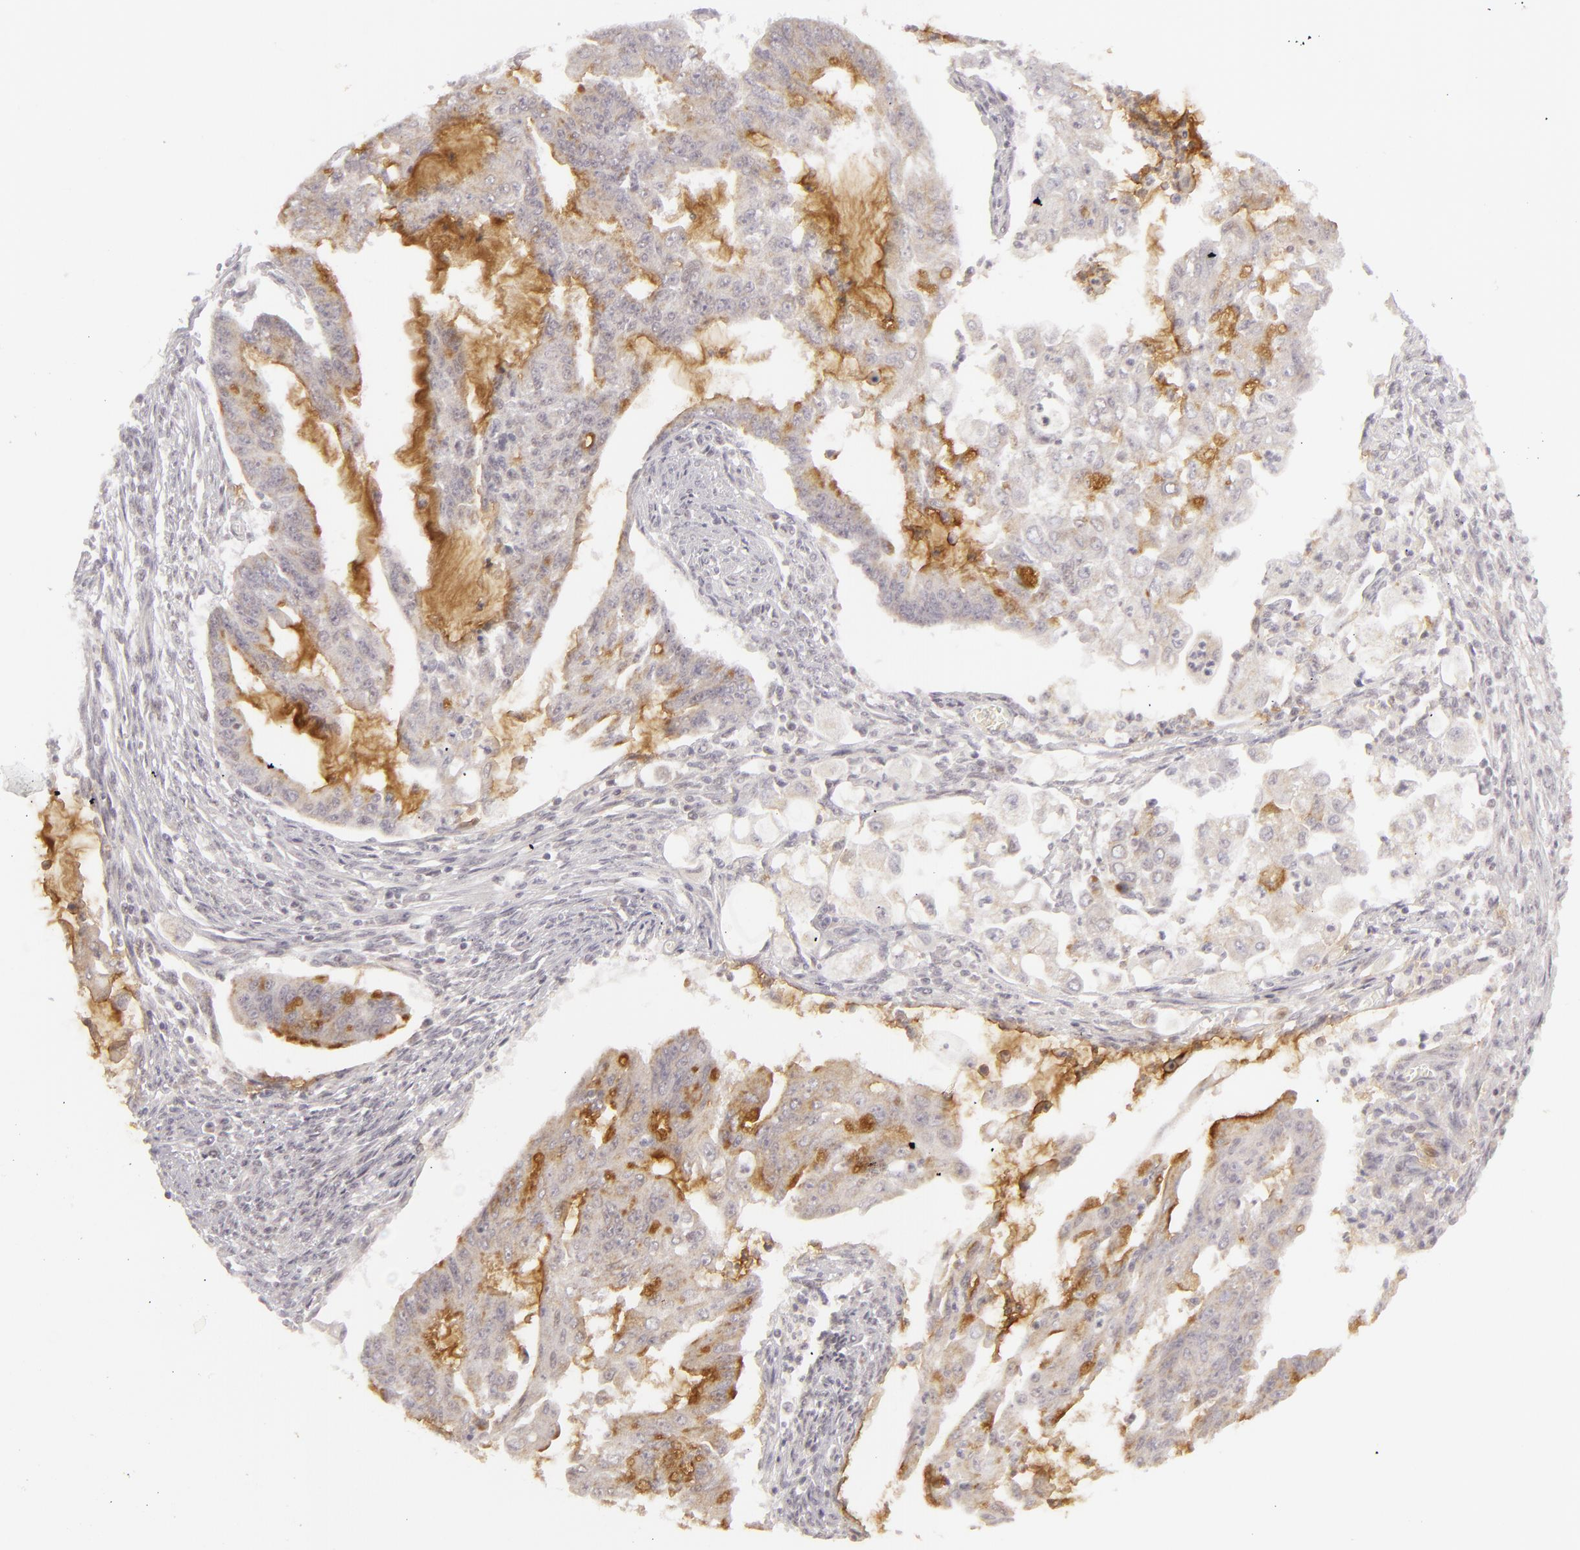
{"staining": {"intensity": "moderate", "quantity": "<25%", "location": "cytoplasmic/membranous"}, "tissue": "endometrial cancer", "cell_type": "Tumor cells", "image_type": "cancer", "snomed": [{"axis": "morphology", "description": "Adenocarcinoma, NOS"}, {"axis": "topography", "description": "Endometrium"}], "caption": "Human adenocarcinoma (endometrial) stained for a protein (brown) demonstrates moderate cytoplasmic/membranous positive positivity in approximately <25% of tumor cells.", "gene": "SIX1", "patient": {"sex": "female", "age": 75}}